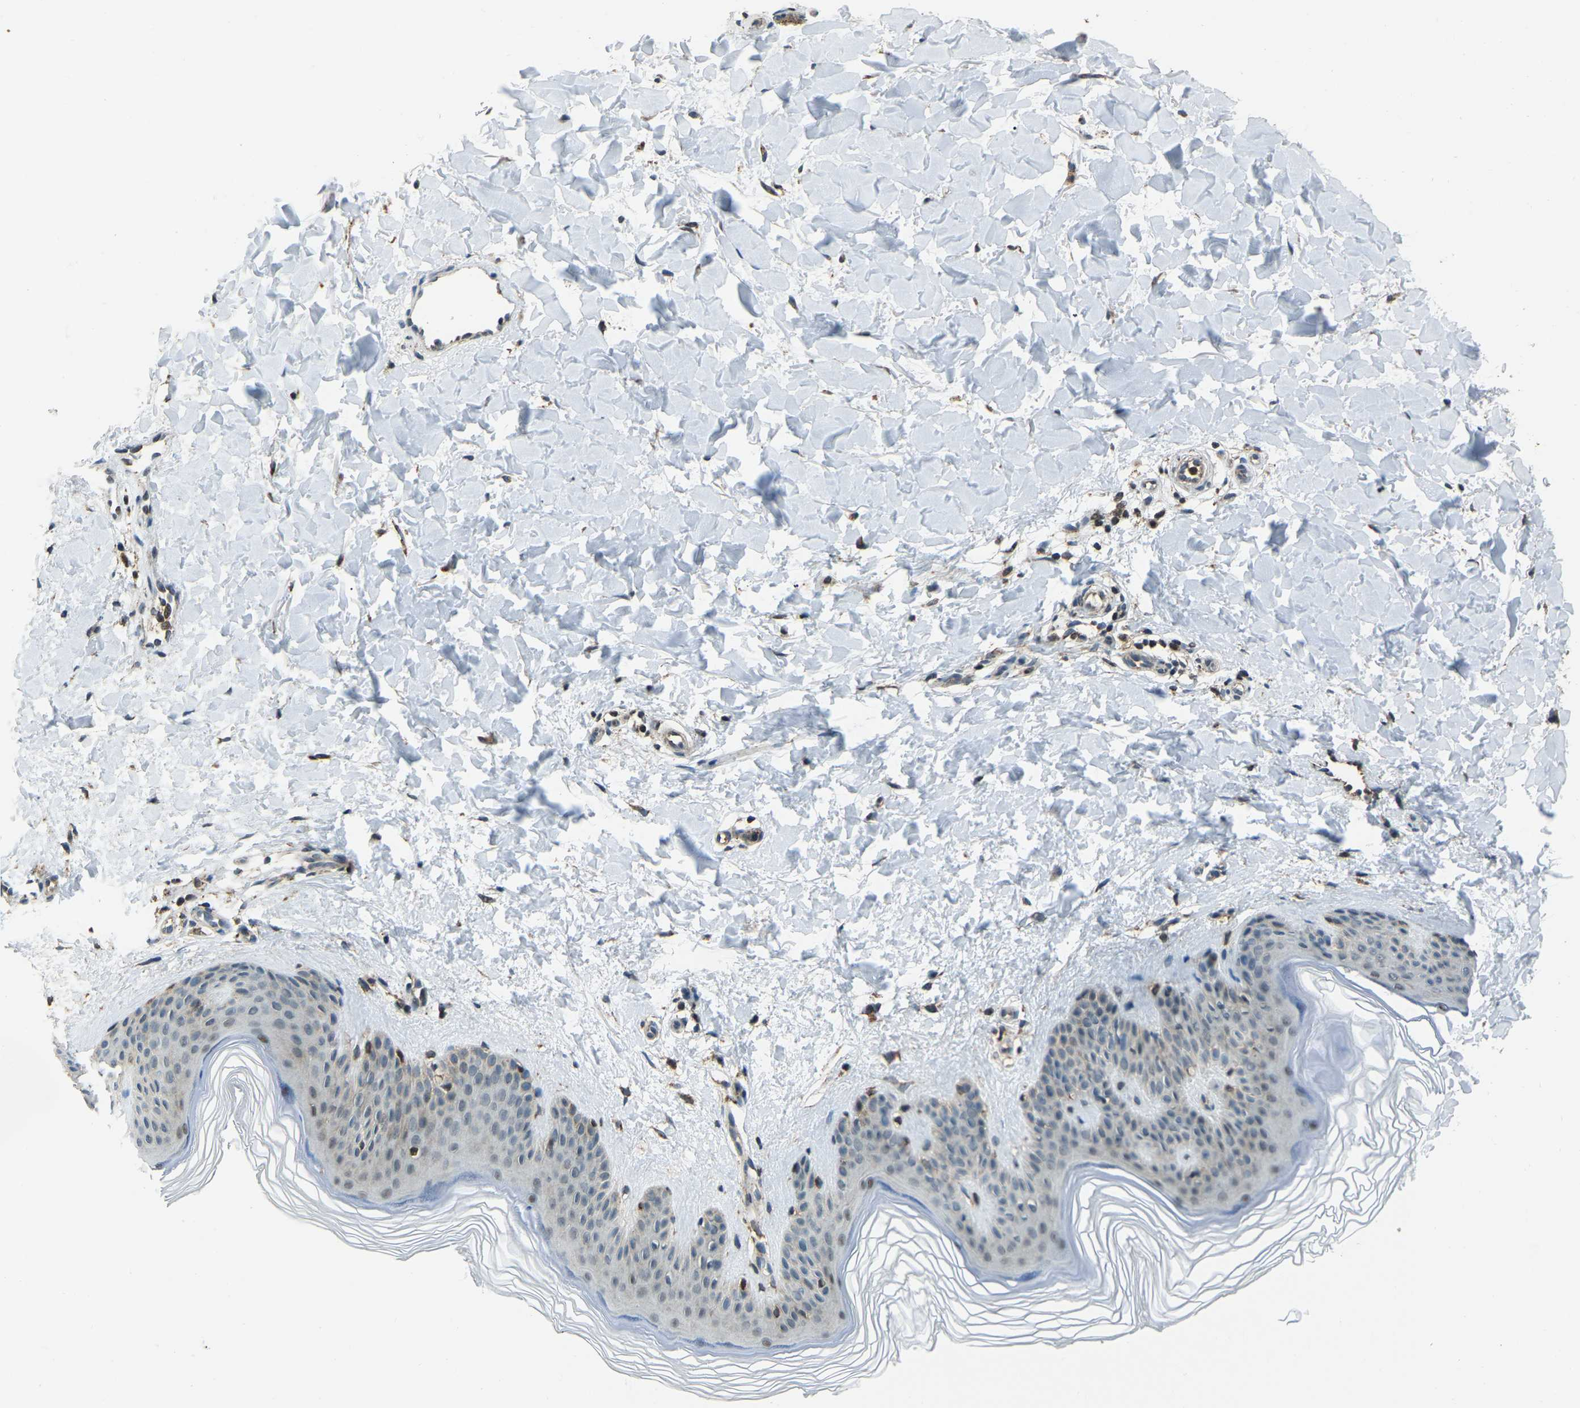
{"staining": {"intensity": "negative", "quantity": "none", "location": "none"}, "tissue": "skin", "cell_type": "Fibroblasts", "image_type": "normal", "snomed": [{"axis": "morphology", "description": "Normal tissue, NOS"}, {"axis": "morphology", "description": "Malignant melanoma, Metastatic site"}, {"axis": "topography", "description": "Skin"}], "caption": "Image shows no protein staining in fibroblasts of unremarkable skin. (Stains: DAB immunohistochemistry (IHC) with hematoxylin counter stain, Microscopy: brightfield microscopy at high magnification).", "gene": "RBM33", "patient": {"sex": "male", "age": 41}}